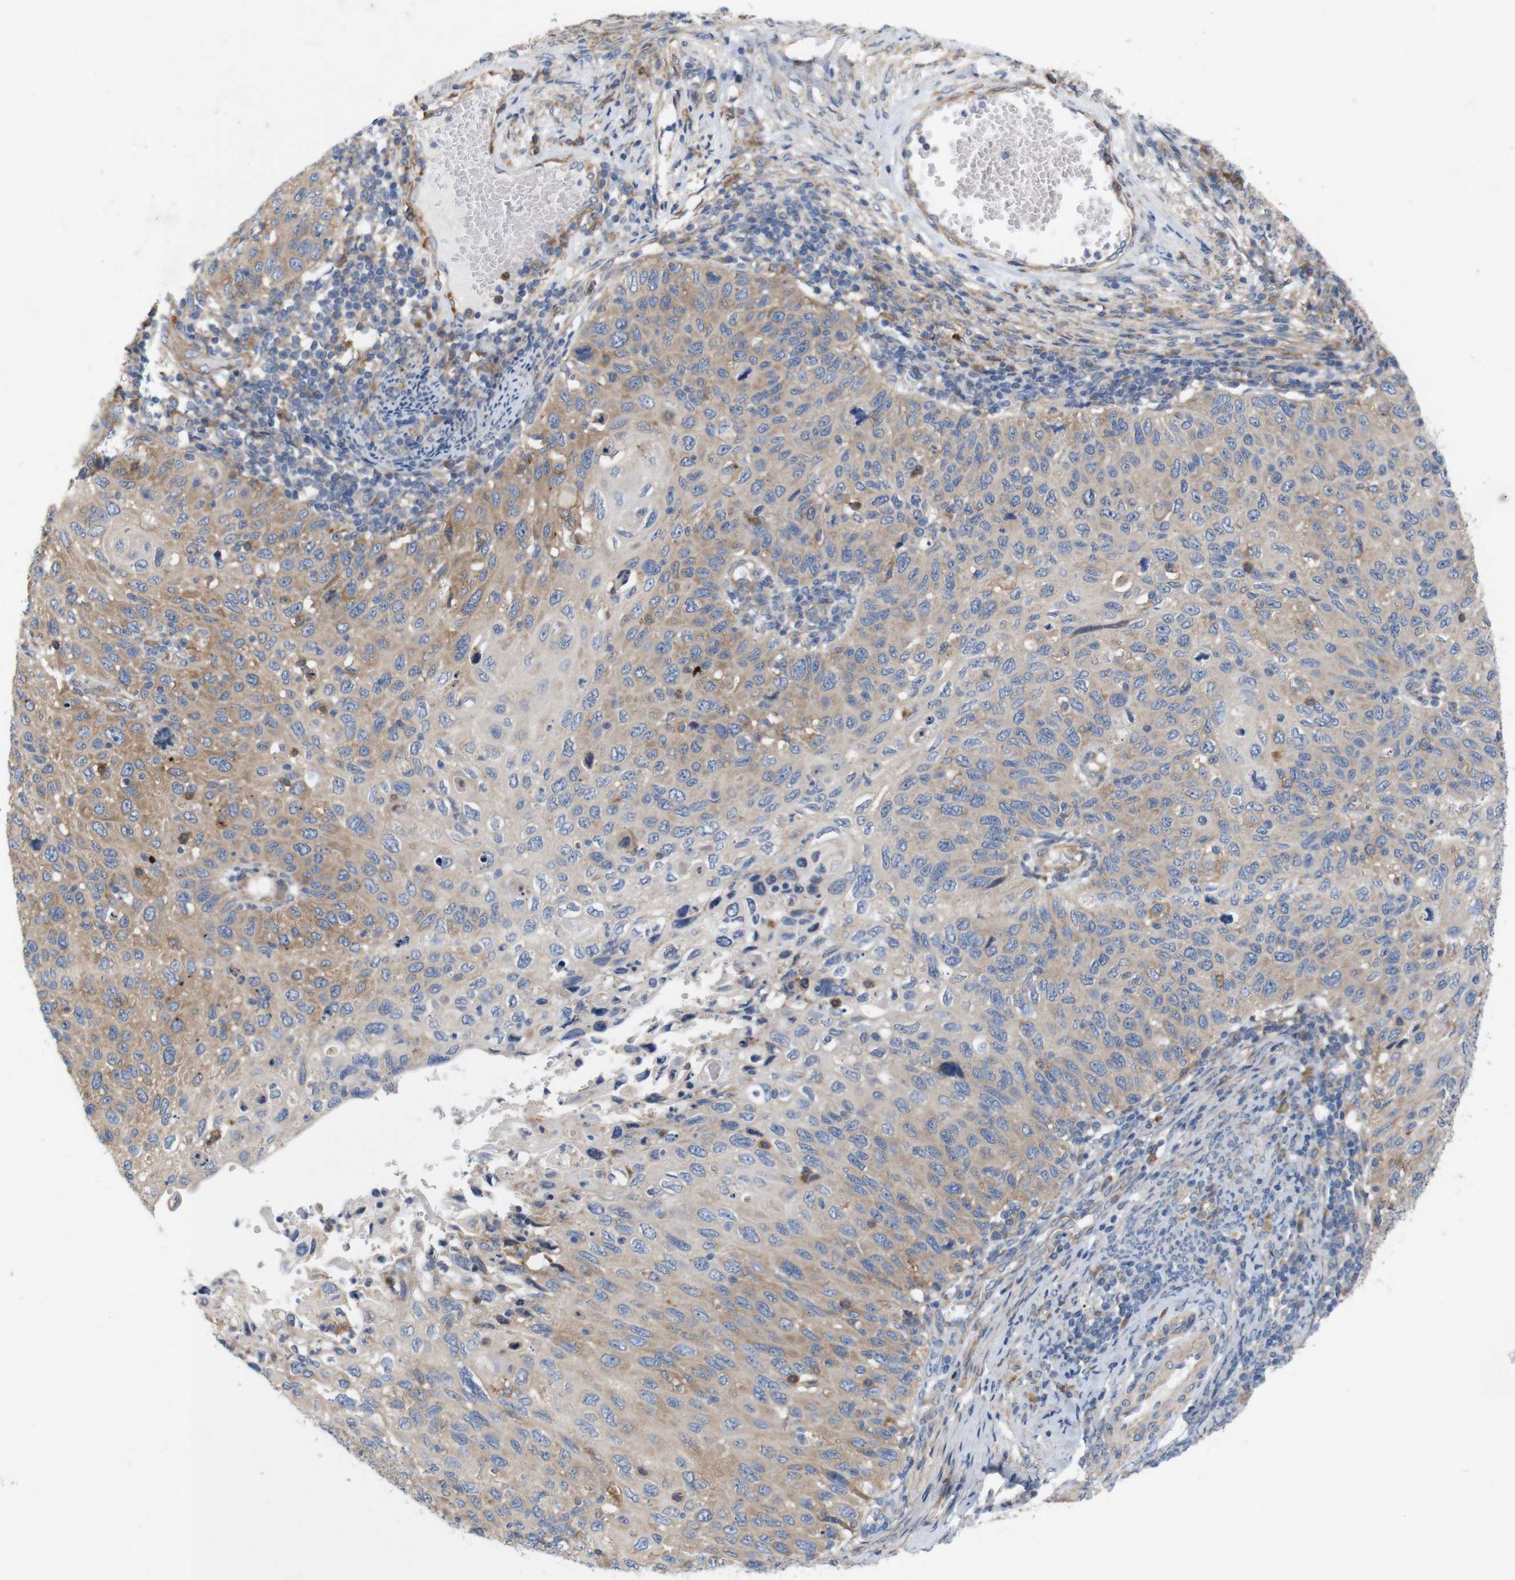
{"staining": {"intensity": "weak", "quantity": ">75%", "location": "cytoplasmic/membranous"}, "tissue": "cervical cancer", "cell_type": "Tumor cells", "image_type": "cancer", "snomed": [{"axis": "morphology", "description": "Squamous cell carcinoma, NOS"}, {"axis": "topography", "description": "Cervix"}], "caption": "Weak cytoplasmic/membranous positivity is identified in approximately >75% of tumor cells in squamous cell carcinoma (cervical).", "gene": "SIGLEC8", "patient": {"sex": "female", "age": 70}}